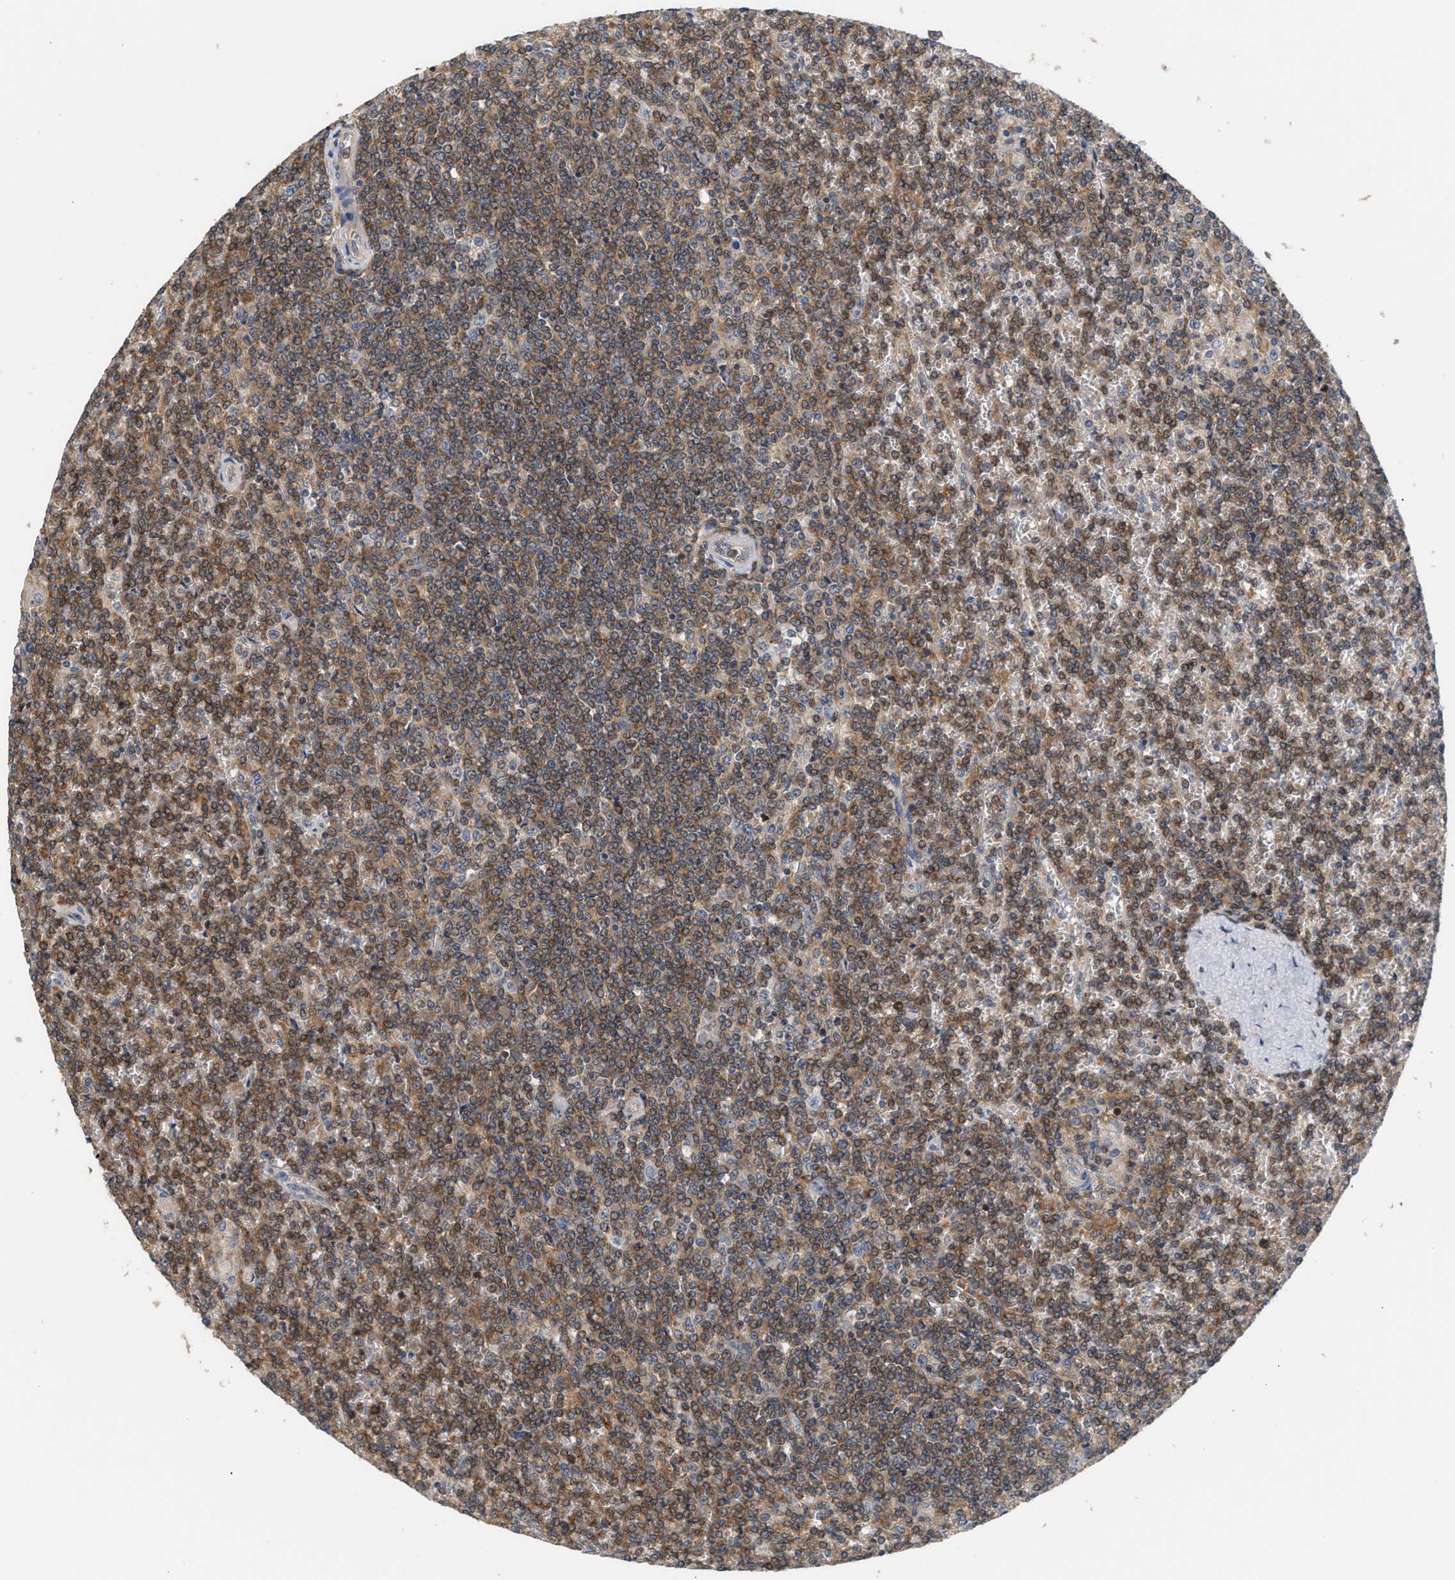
{"staining": {"intensity": "moderate", "quantity": ">75%", "location": "cytoplasmic/membranous"}, "tissue": "lymphoma", "cell_type": "Tumor cells", "image_type": "cancer", "snomed": [{"axis": "morphology", "description": "Malignant lymphoma, non-Hodgkin's type, Low grade"}, {"axis": "topography", "description": "Spleen"}], "caption": "A brown stain highlights moderate cytoplasmic/membranous positivity of a protein in human lymphoma tumor cells.", "gene": "DBNL", "patient": {"sex": "female", "age": 19}}